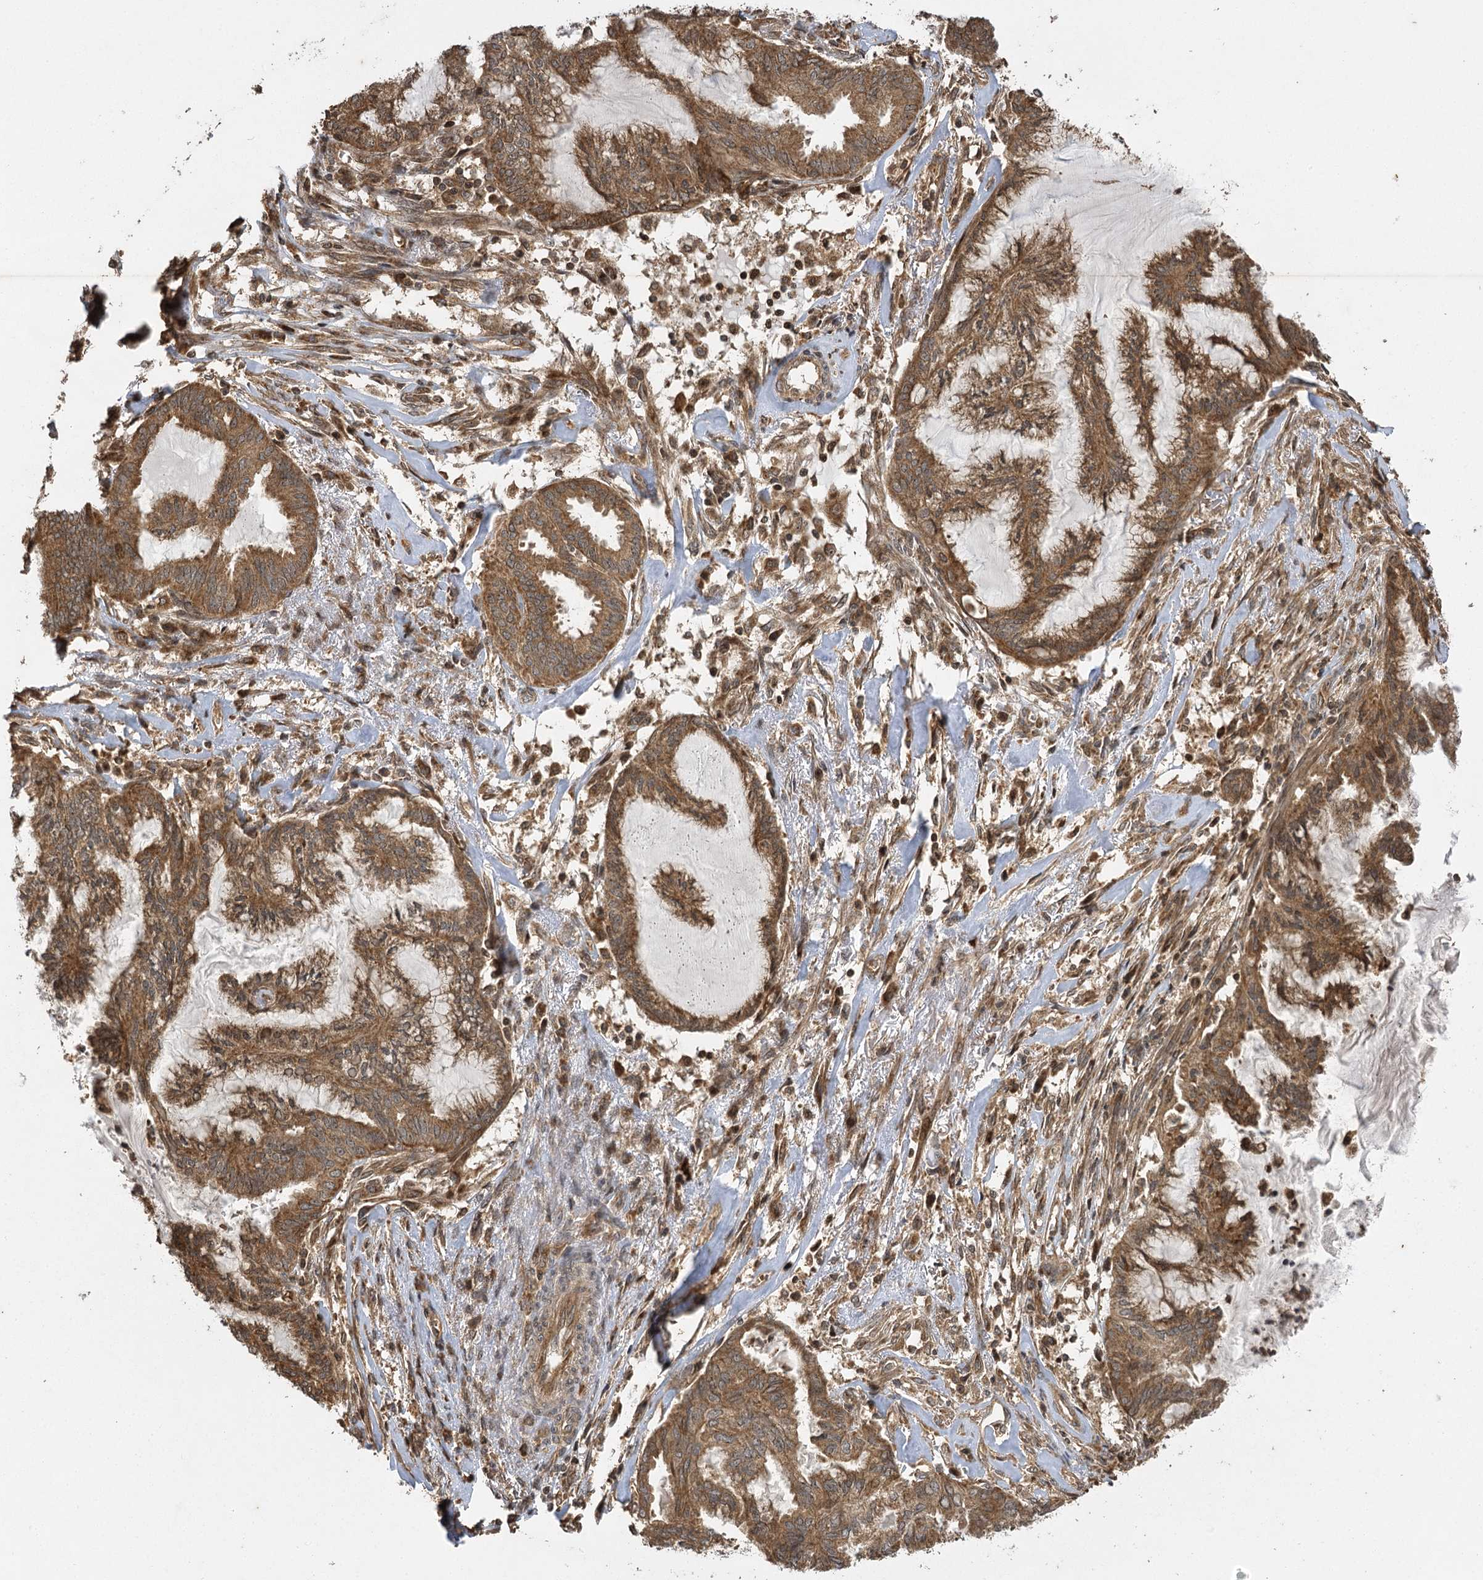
{"staining": {"intensity": "moderate", "quantity": ">75%", "location": "cytoplasmic/membranous"}, "tissue": "endometrial cancer", "cell_type": "Tumor cells", "image_type": "cancer", "snomed": [{"axis": "morphology", "description": "Adenocarcinoma, NOS"}, {"axis": "topography", "description": "Endometrium"}], "caption": "Adenocarcinoma (endometrial) stained for a protein (brown) displays moderate cytoplasmic/membranous positive expression in about >75% of tumor cells.", "gene": "IL11RA", "patient": {"sex": "female", "age": 86}}